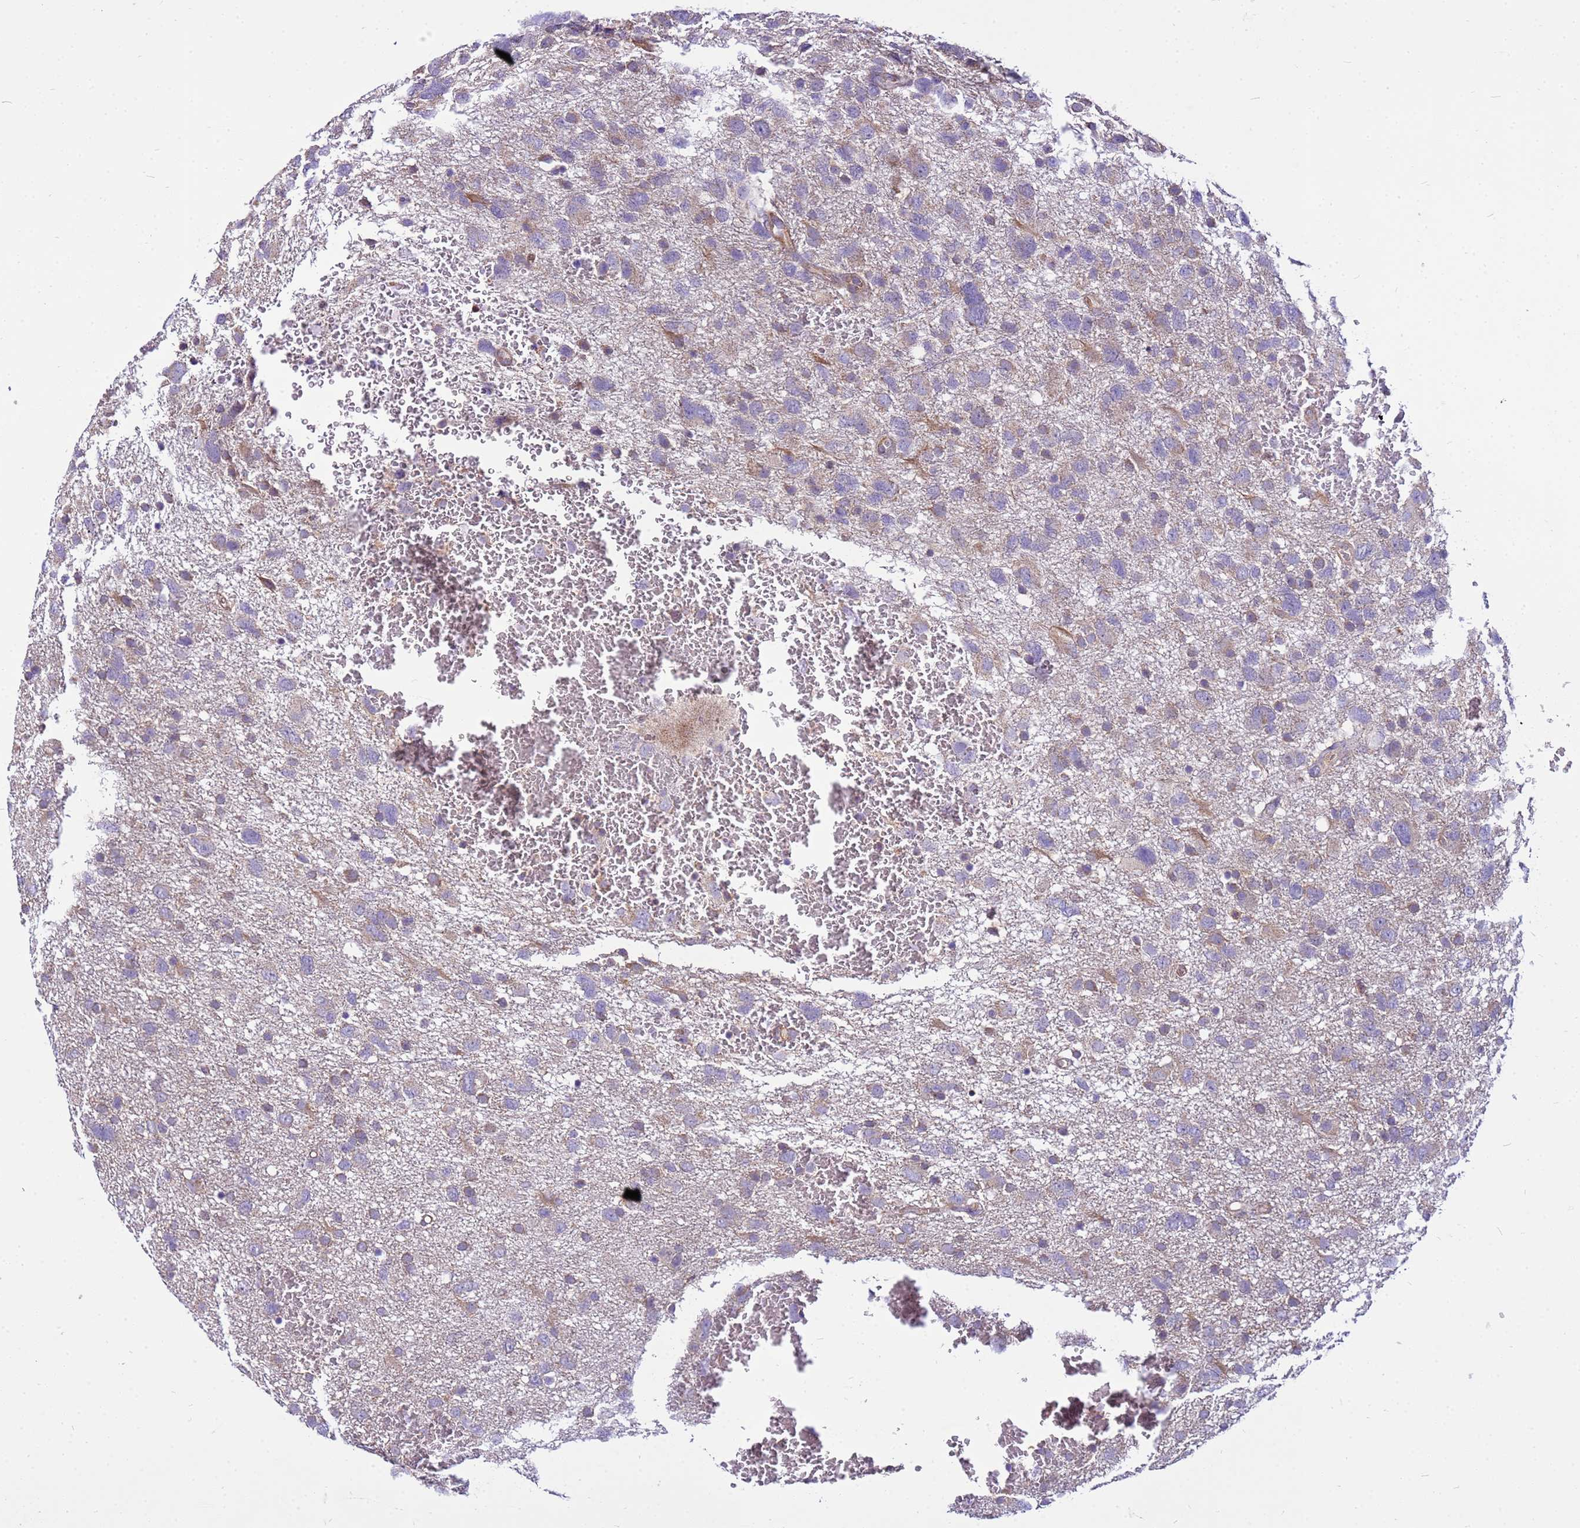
{"staining": {"intensity": "negative", "quantity": "none", "location": "none"}, "tissue": "glioma", "cell_type": "Tumor cells", "image_type": "cancer", "snomed": [{"axis": "morphology", "description": "Glioma, malignant, High grade"}, {"axis": "topography", "description": "Brain"}], "caption": "This photomicrograph is of high-grade glioma (malignant) stained with IHC to label a protein in brown with the nuclei are counter-stained blue. There is no staining in tumor cells.", "gene": "PKD1", "patient": {"sex": "male", "age": 61}}